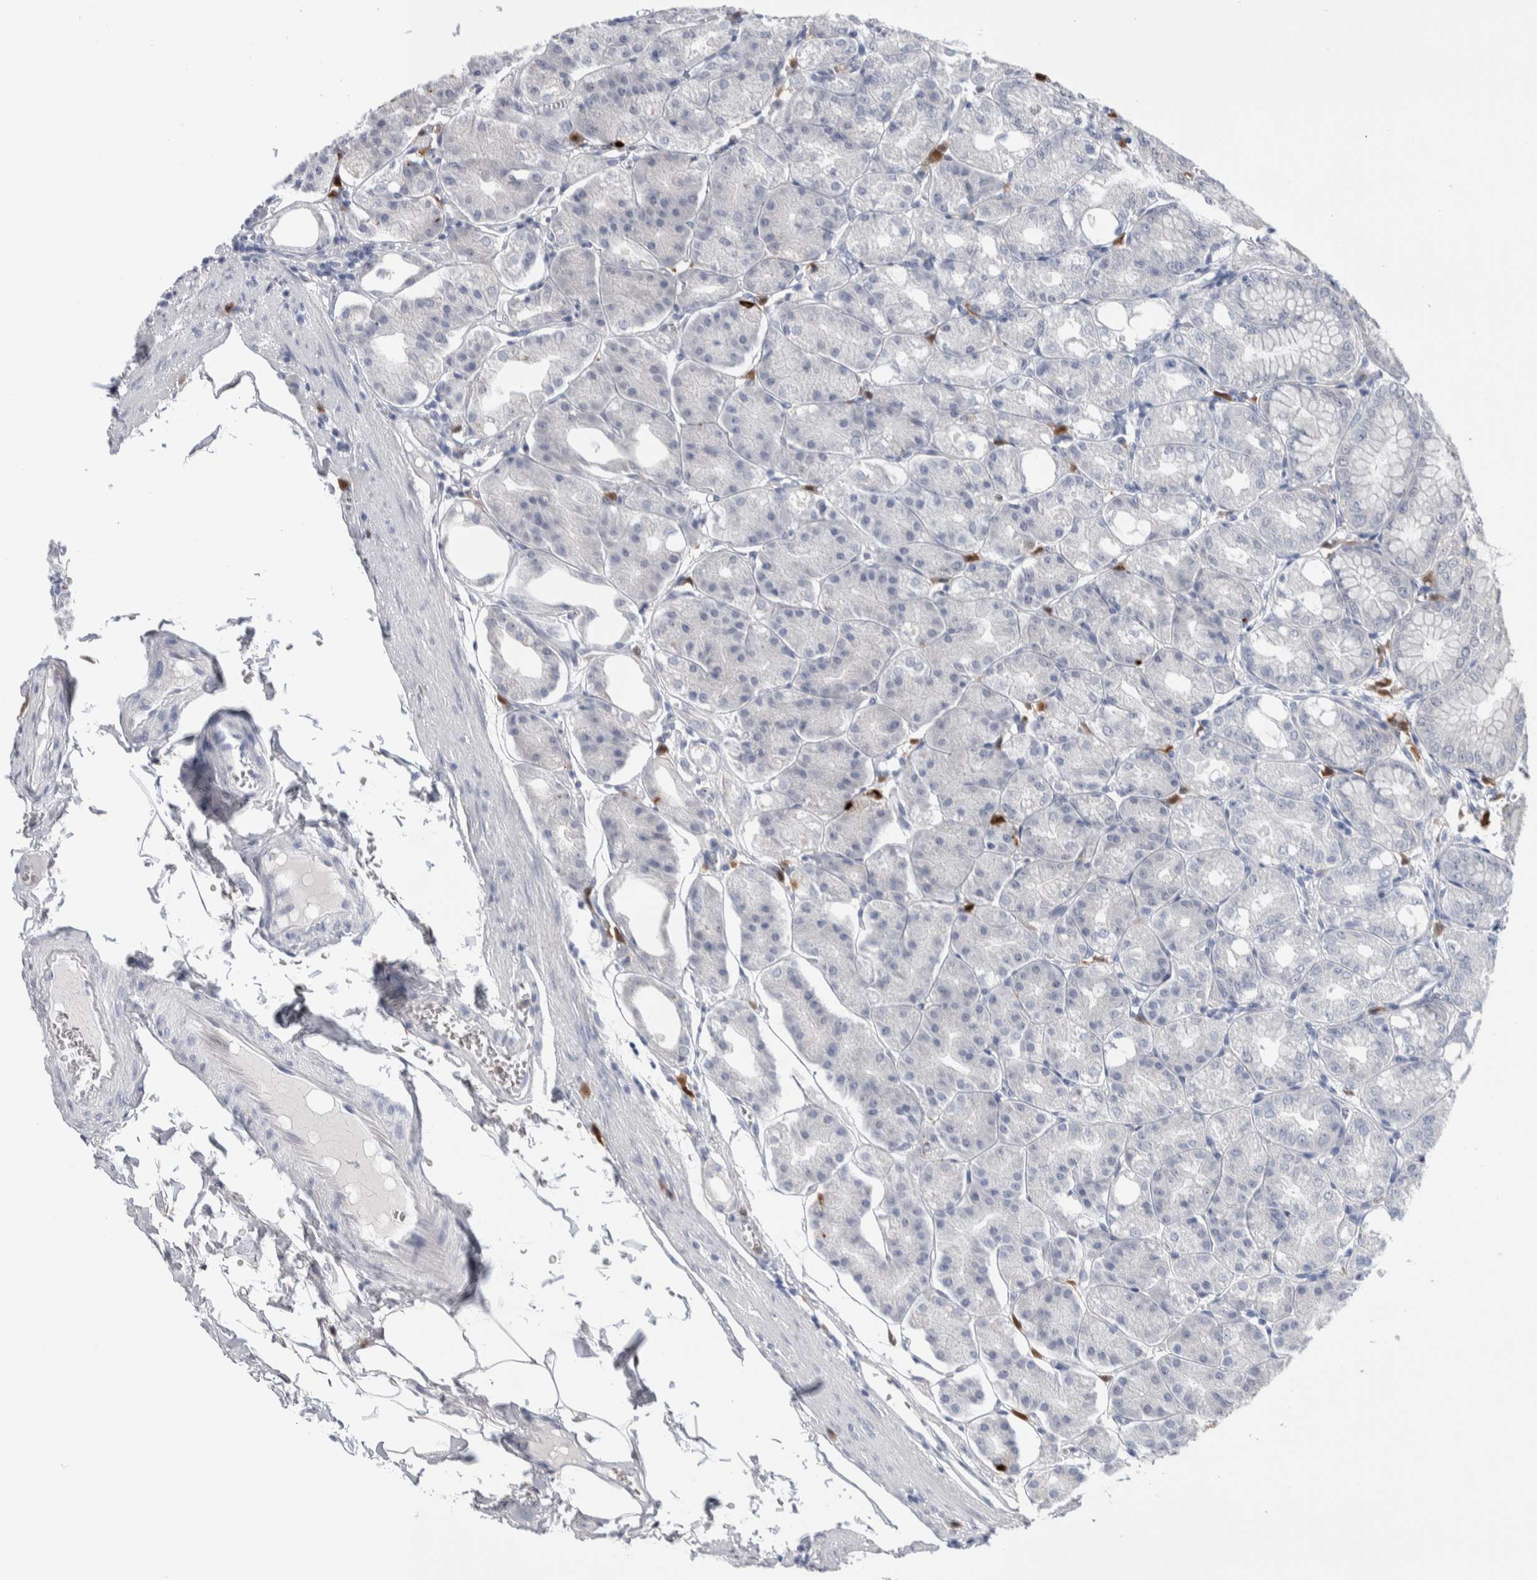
{"staining": {"intensity": "negative", "quantity": "none", "location": "none"}, "tissue": "stomach", "cell_type": "Glandular cells", "image_type": "normal", "snomed": [{"axis": "morphology", "description": "Normal tissue, NOS"}, {"axis": "topography", "description": "Stomach, lower"}], "caption": "This is an IHC image of benign stomach. There is no expression in glandular cells.", "gene": "LURAP1L", "patient": {"sex": "male", "age": 71}}